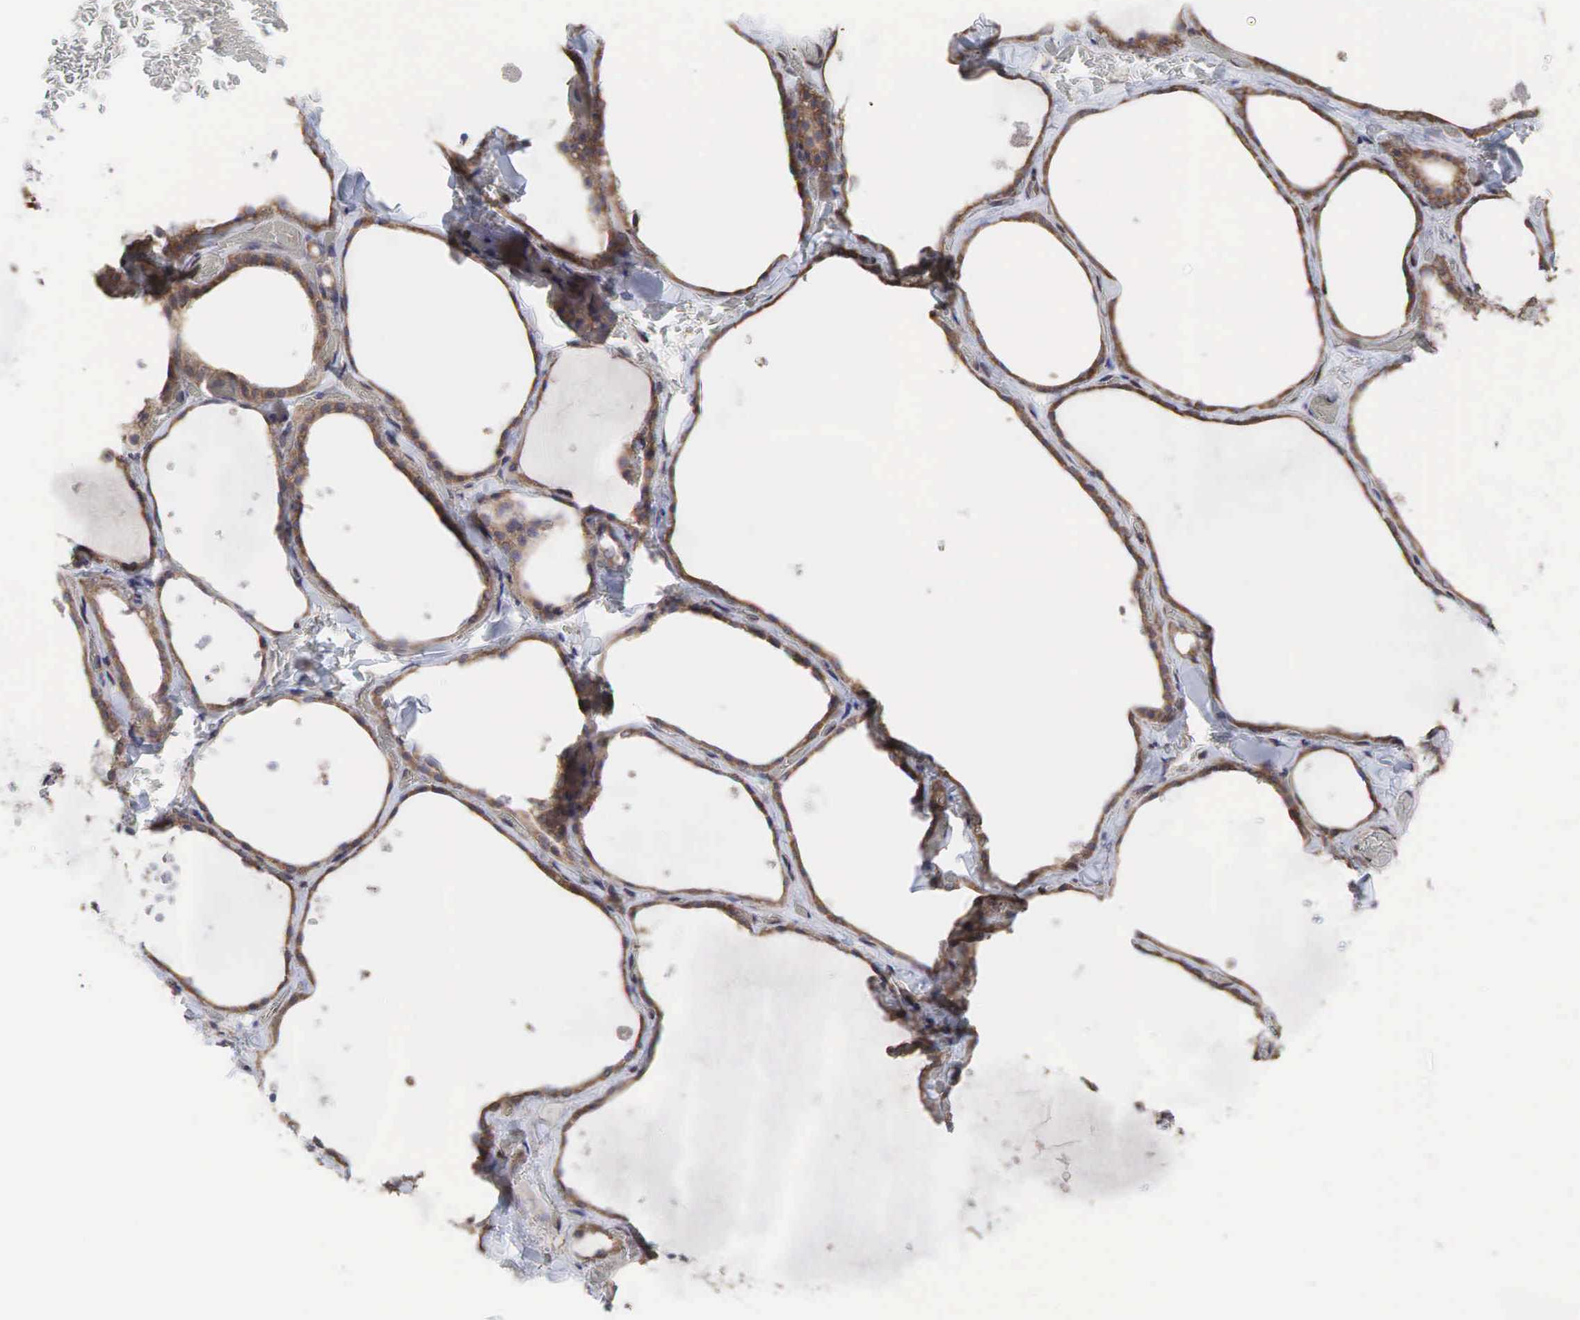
{"staining": {"intensity": "moderate", "quantity": ">75%", "location": "cytoplasmic/membranous"}, "tissue": "thyroid gland", "cell_type": "Glandular cells", "image_type": "normal", "snomed": [{"axis": "morphology", "description": "Normal tissue, NOS"}, {"axis": "topography", "description": "Thyroid gland"}], "caption": "A high-resolution micrograph shows immunohistochemistry (IHC) staining of benign thyroid gland, which demonstrates moderate cytoplasmic/membranous expression in approximately >75% of glandular cells.", "gene": "PABPC5", "patient": {"sex": "male", "age": 34}}